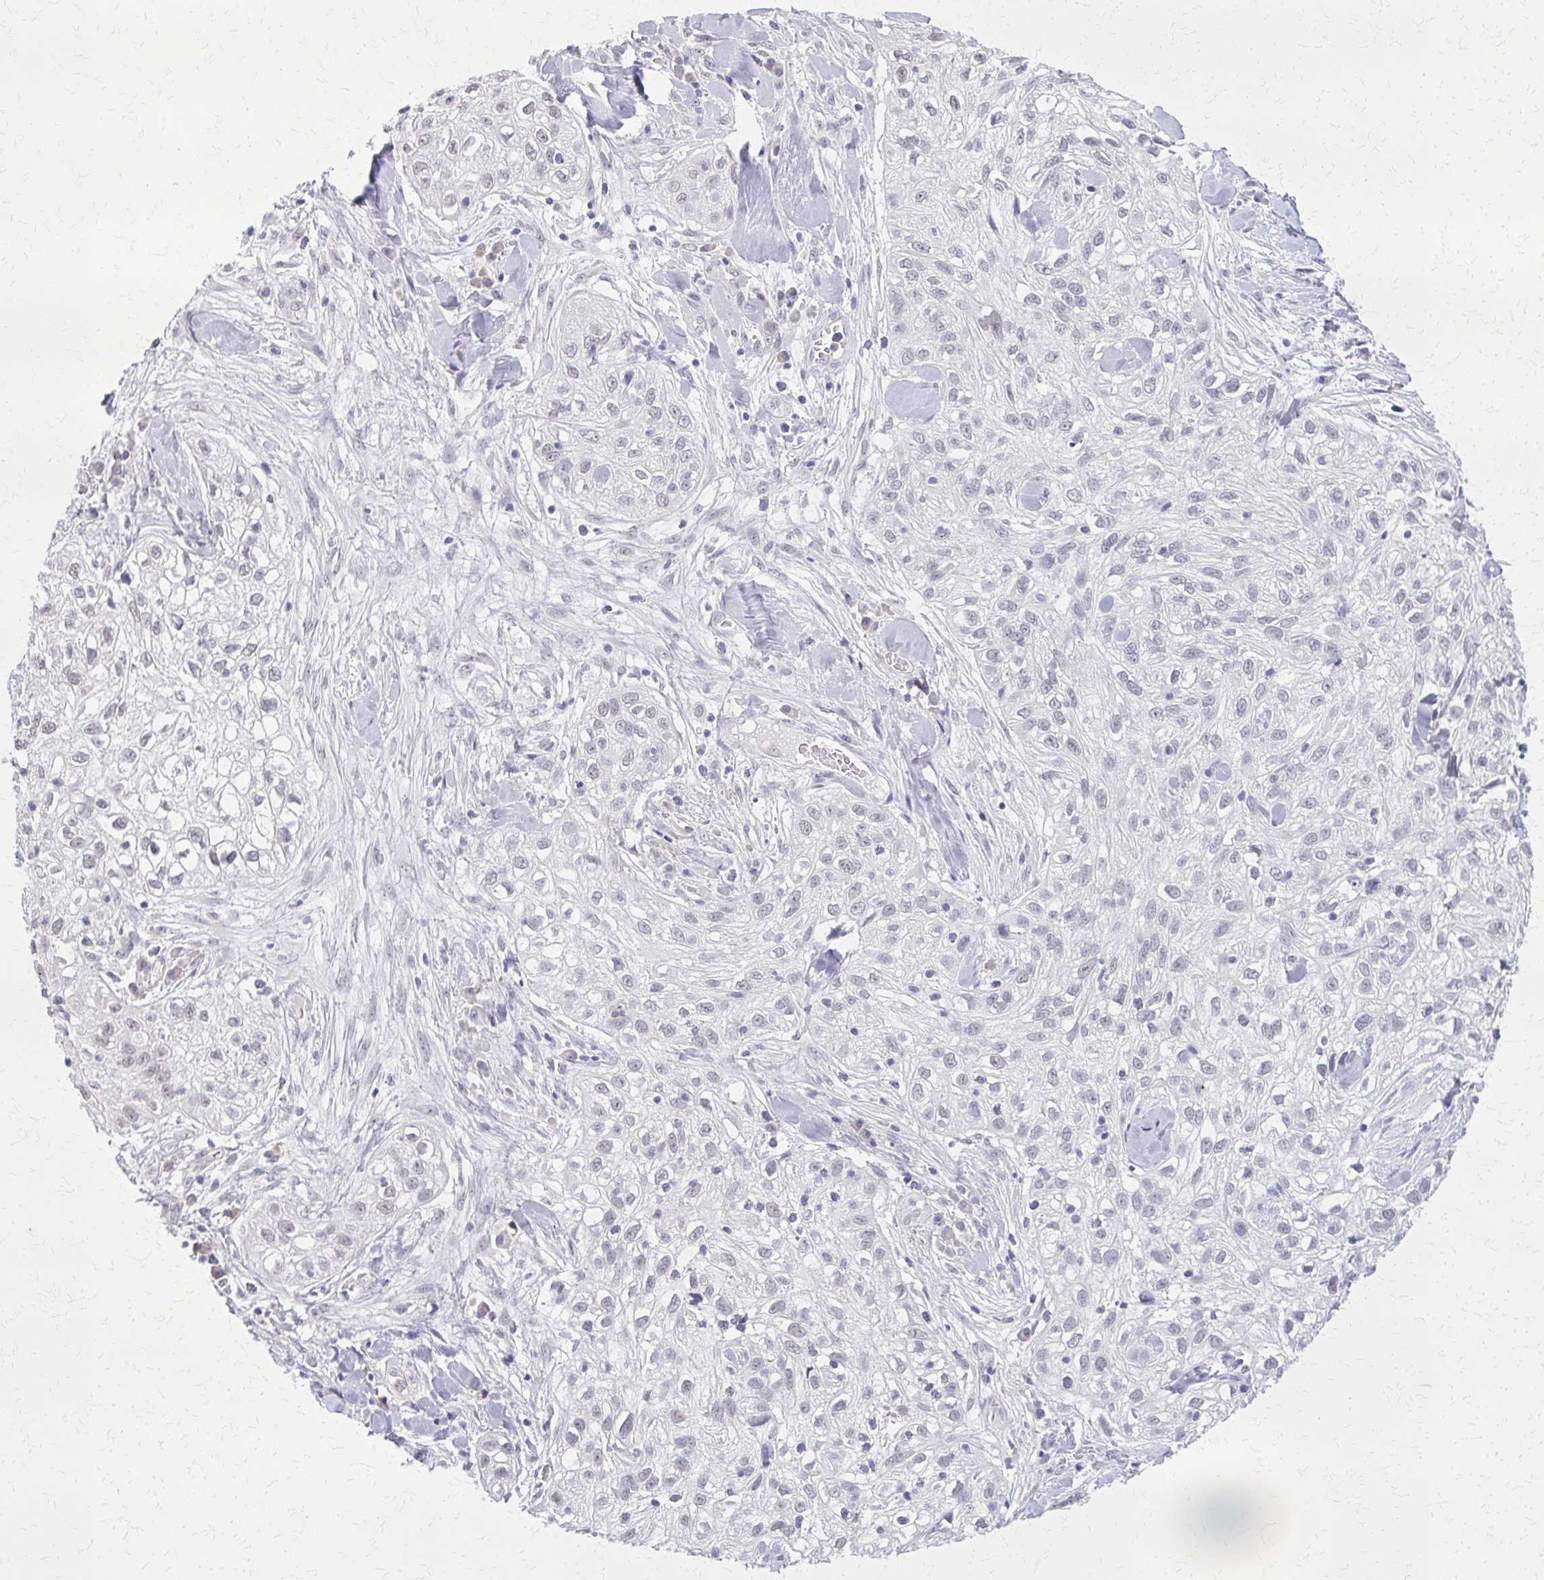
{"staining": {"intensity": "negative", "quantity": "none", "location": "none"}, "tissue": "skin cancer", "cell_type": "Tumor cells", "image_type": "cancer", "snomed": [{"axis": "morphology", "description": "Squamous cell carcinoma, NOS"}, {"axis": "topography", "description": "Skin"}], "caption": "This is an immunohistochemistry photomicrograph of human skin cancer. There is no staining in tumor cells.", "gene": "PLCB1", "patient": {"sex": "male", "age": 82}}